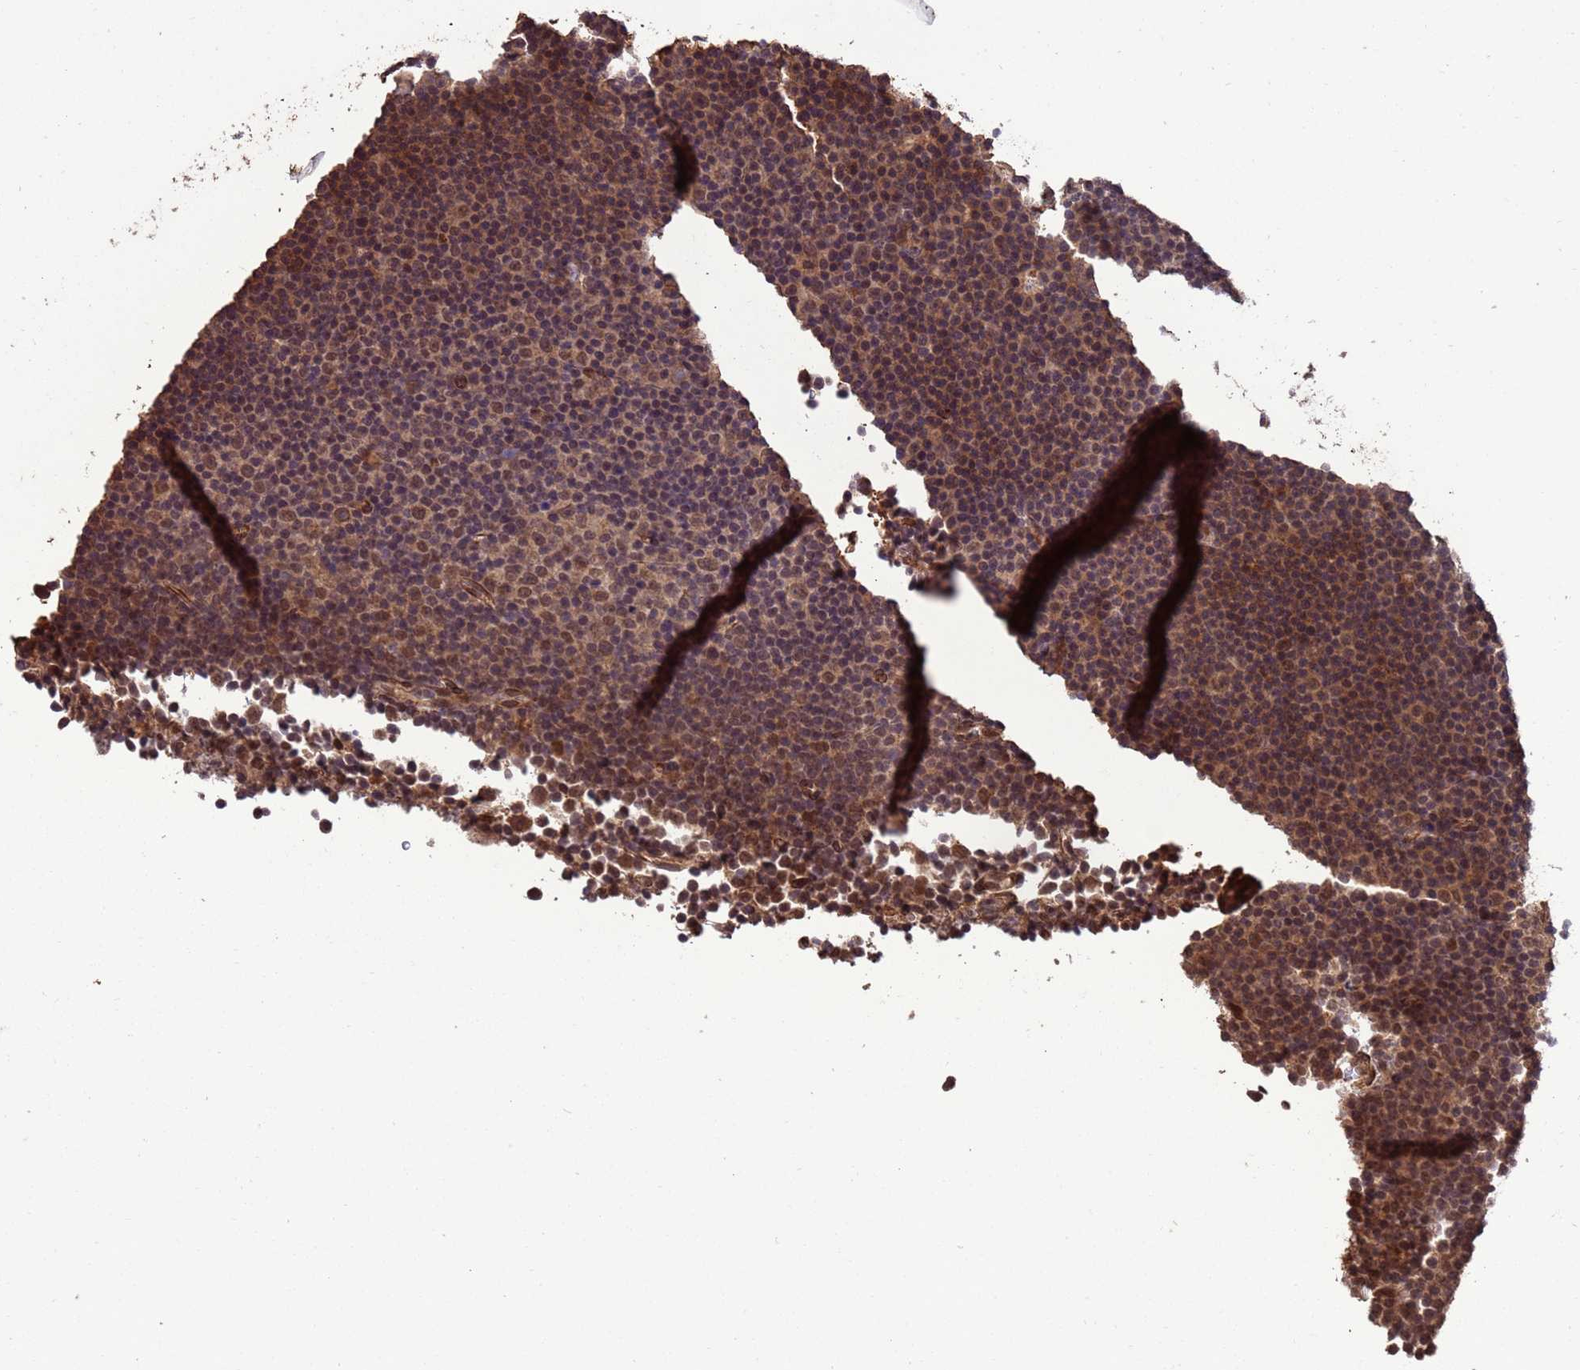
{"staining": {"intensity": "moderate", "quantity": ">75%", "location": "nuclear"}, "tissue": "lymphoma", "cell_type": "Tumor cells", "image_type": "cancer", "snomed": [{"axis": "morphology", "description": "Malignant lymphoma, non-Hodgkin's type, Low grade"}, {"axis": "topography", "description": "Lymph node"}], "caption": "There is medium levels of moderate nuclear staining in tumor cells of lymphoma, as demonstrated by immunohistochemical staining (brown color).", "gene": "VSTM4", "patient": {"sex": "female", "age": 67}}